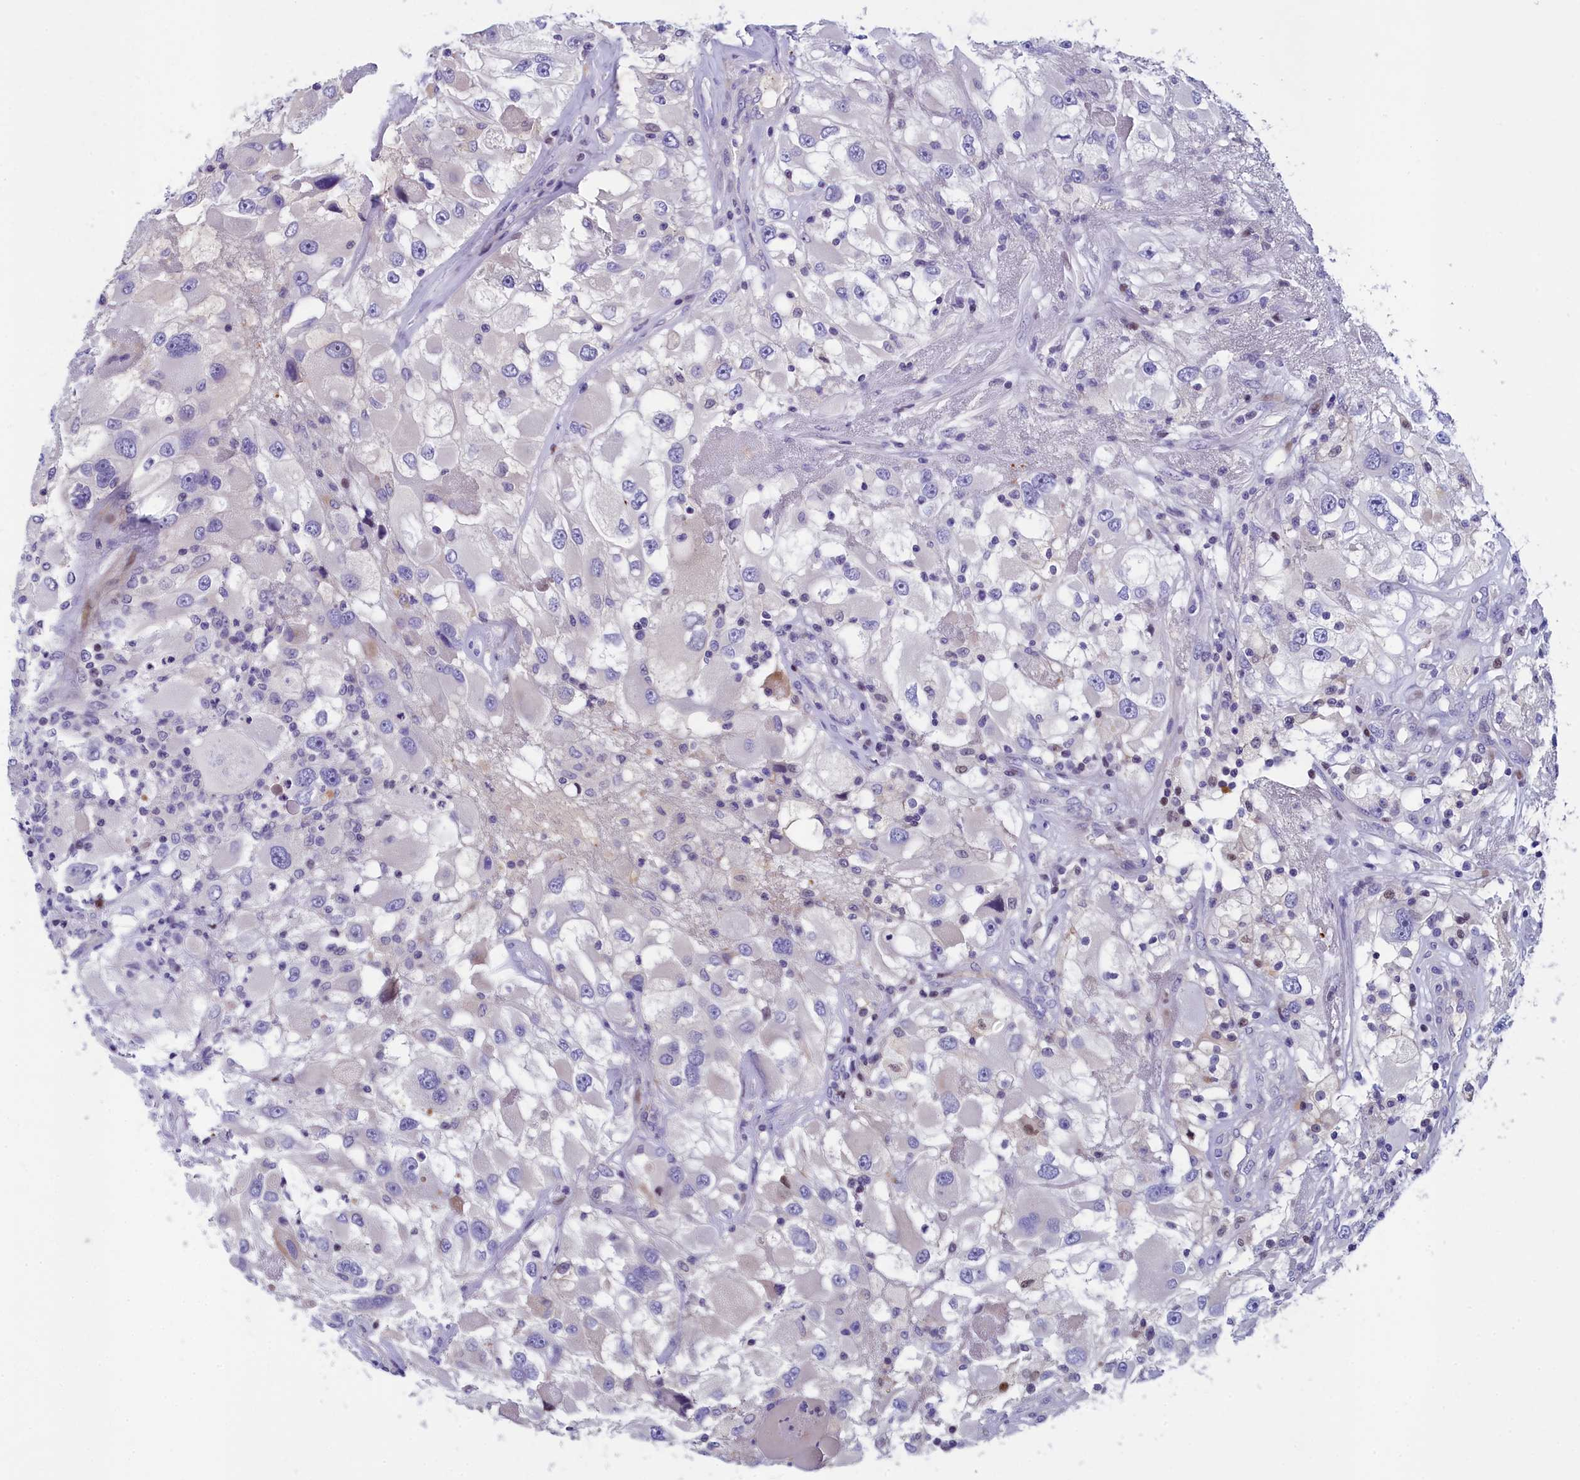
{"staining": {"intensity": "moderate", "quantity": "<25%", "location": "nuclear"}, "tissue": "renal cancer", "cell_type": "Tumor cells", "image_type": "cancer", "snomed": [{"axis": "morphology", "description": "Adenocarcinoma, NOS"}, {"axis": "topography", "description": "Kidney"}], "caption": "Human adenocarcinoma (renal) stained with a brown dye exhibits moderate nuclear positive positivity in about <25% of tumor cells.", "gene": "NKPD1", "patient": {"sex": "female", "age": 52}}